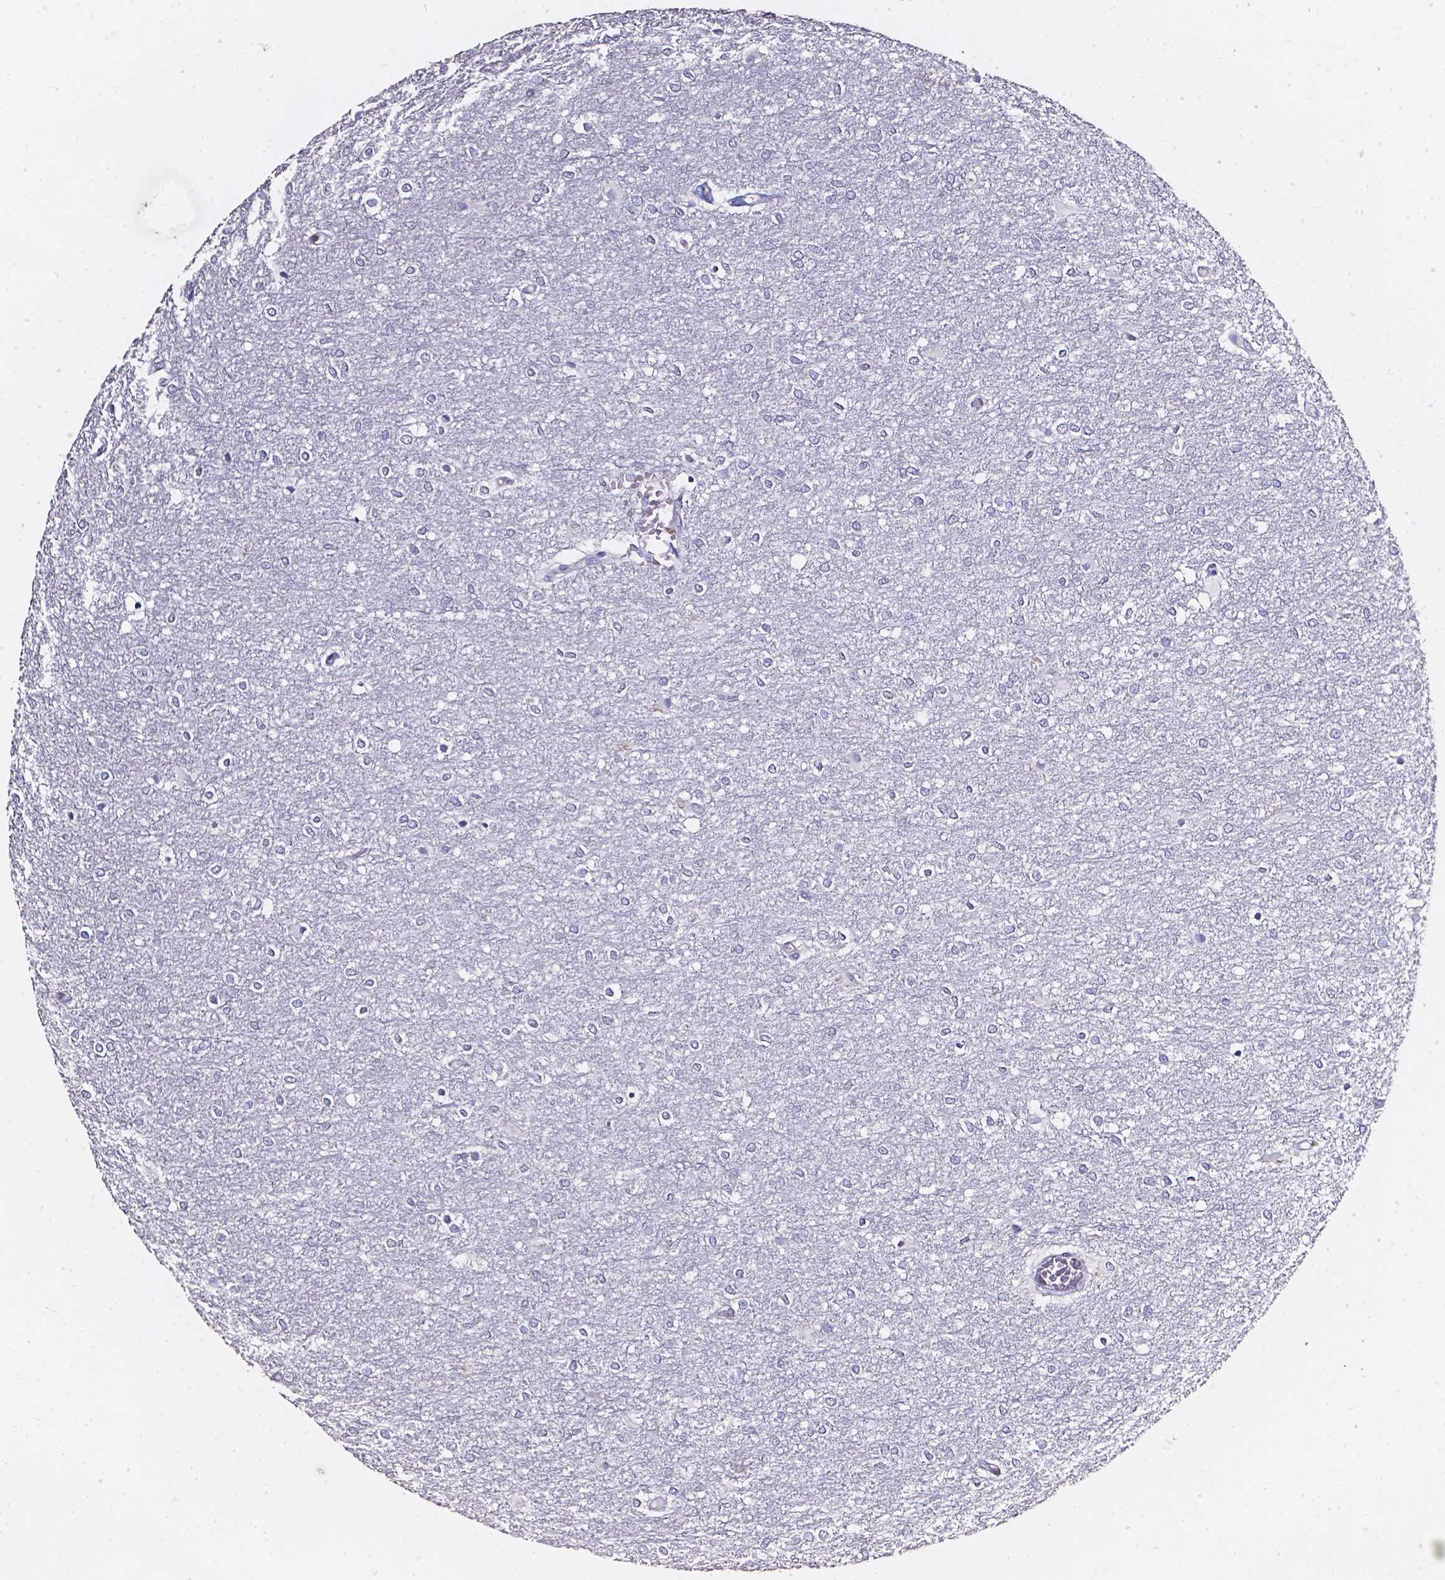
{"staining": {"intensity": "negative", "quantity": "none", "location": "none"}, "tissue": "glioma", "cell_type": "Tumor cells", "image_type": "cancer", "snomed": [{"axis": "morphology", "description": "Glioma, malignant, High grade"}, {"axis": "topography", "description": "Brain"}], "caption": "A photomicrograph of high-grade glioma (malignant) stained for a protein displays no brown staining in tumor cells. Nuclei are stained in blue.", "gene": "AKR1B10", "patient": {"sex": "female", "age": 61}}